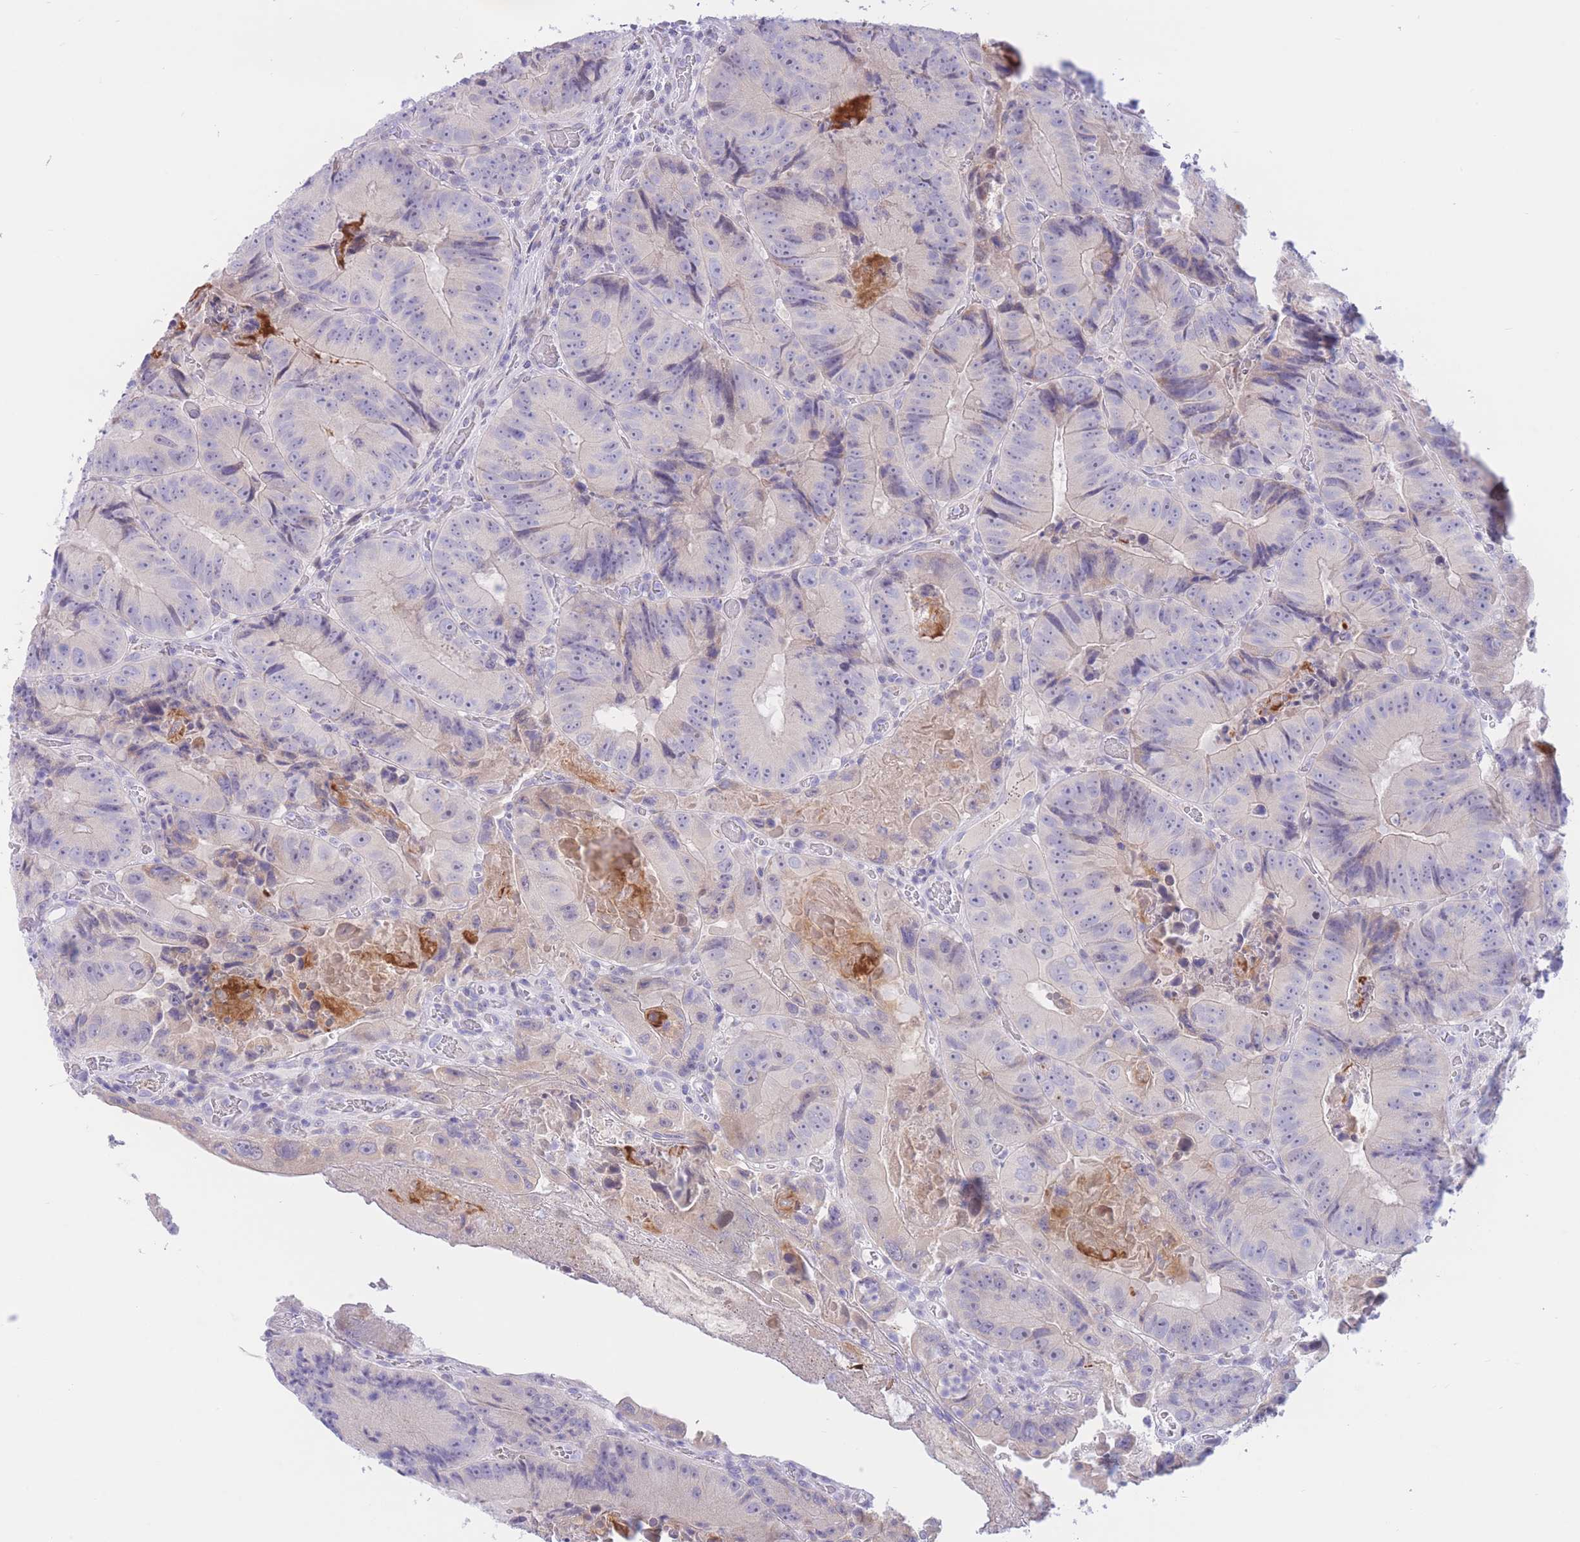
{"staining": {"intensity": "negative", "quantity": "none", "location": "none"}, "tissue": "colorectal cancer", "cell_type": "Tumor cells", "image_type": "cancer", "snomed": [{"axis": "morphology", "description": "Adenocarcinoma, NOS"}, {"axis": "topography", "description": "Colon"}], "caption": "A photomicrograph of human adenocarcinoma (colorectal) is negative for staining in tumor cells.", "gene": "RPL39L", "patient": {"sex": "female", "age": 86}}